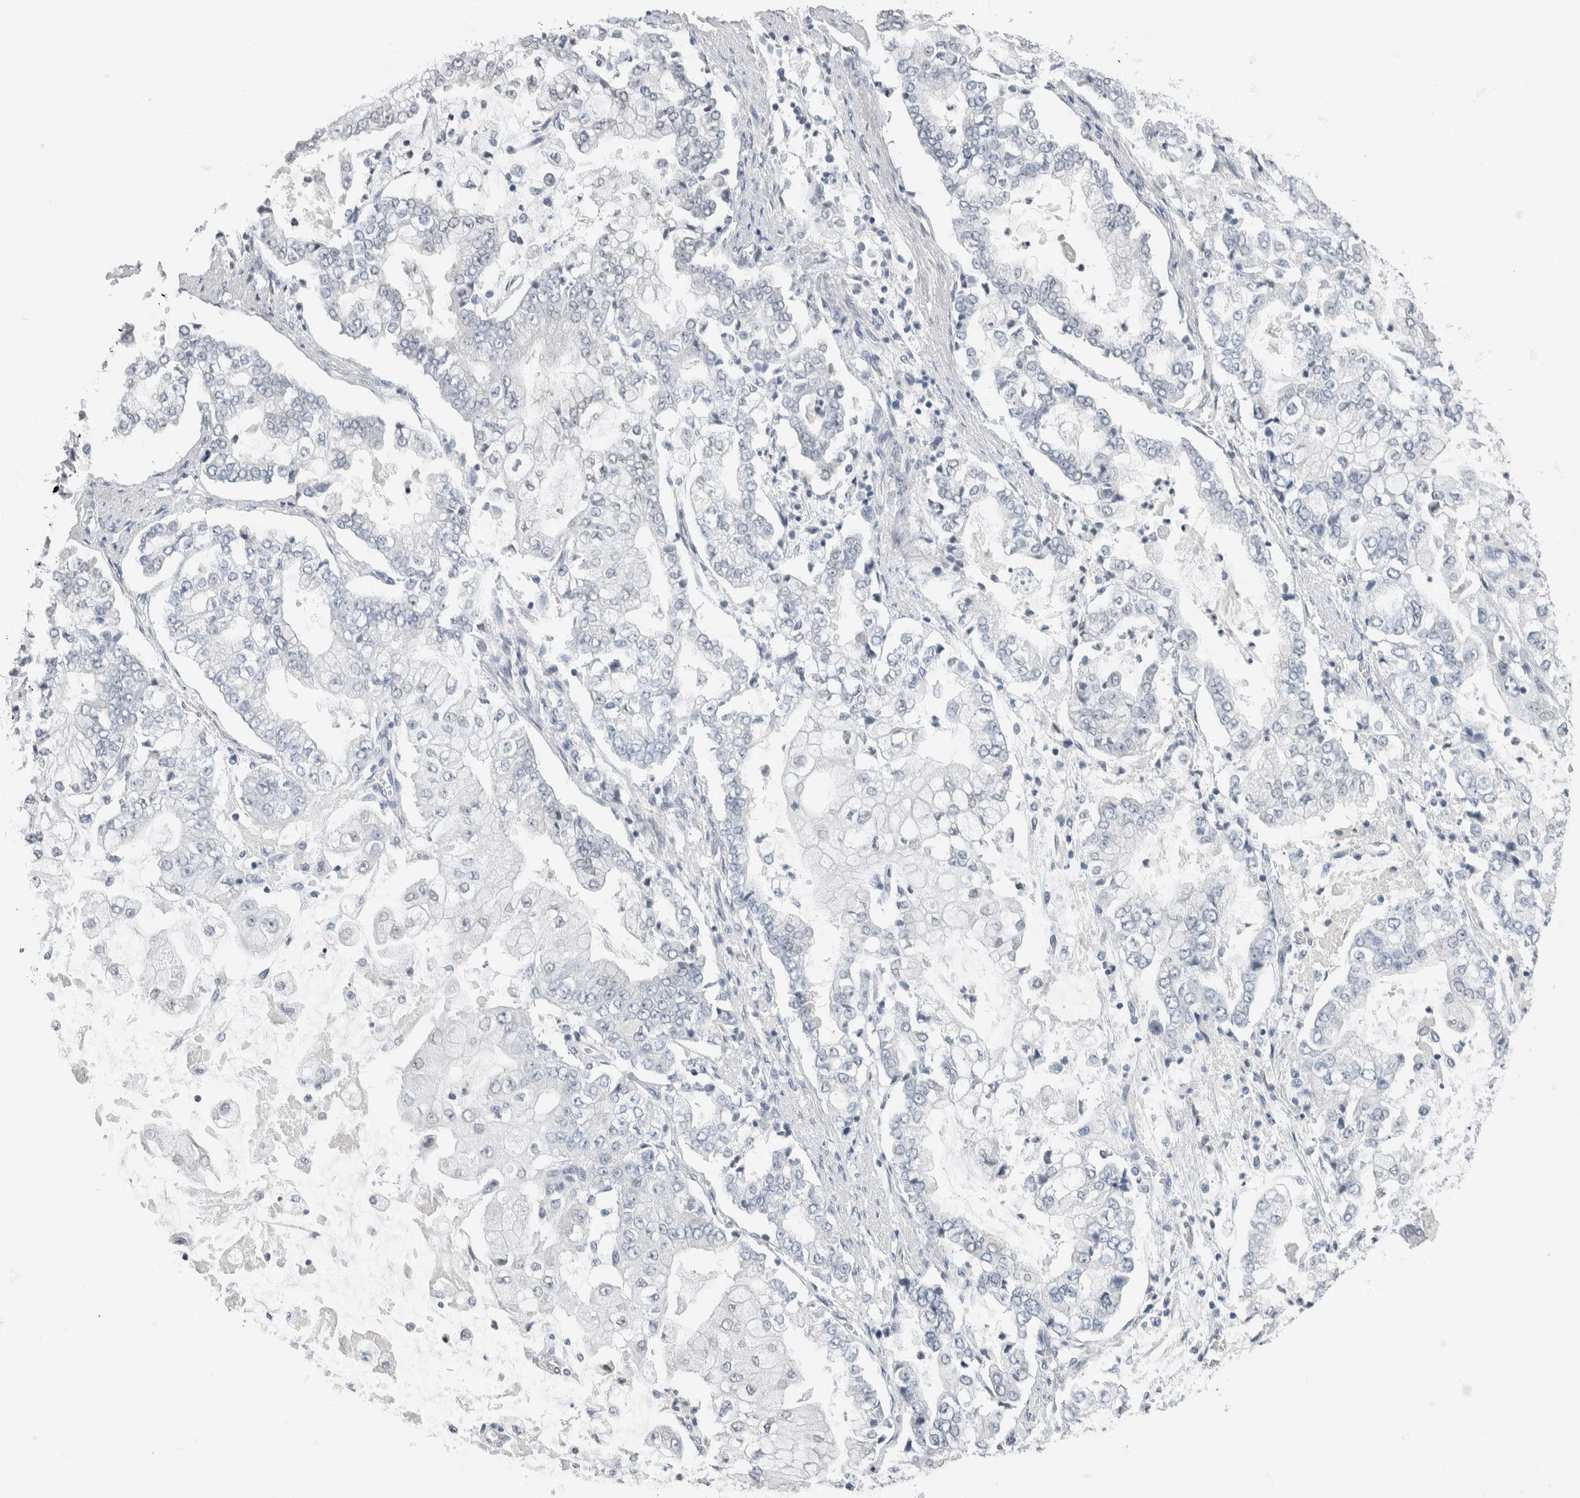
{"staining": {"intensity": "negative", "quantity": "none", "location": "none"}, "tissue": "stomach cancer", "cell_type": "Tumor cells", "image_type": "cancer", "snomed": [{"axis": "morphology", "description": "Adenocarcinoma, NOS"}, {"axis": "topography", "description": "Stomach"}], "caption": "Immunohistochemistry (IHC) histopathology image of stomach adenocarcinoma stained for a protein (brown), which exhibits no staining in tumor cells. Brightfield microscopy of IHC stained with DAB (brown) and hematoxylin (blue), captured at high magnification.", "gene": "NEFM", "patient": {"sex": "male", "age": 76}}